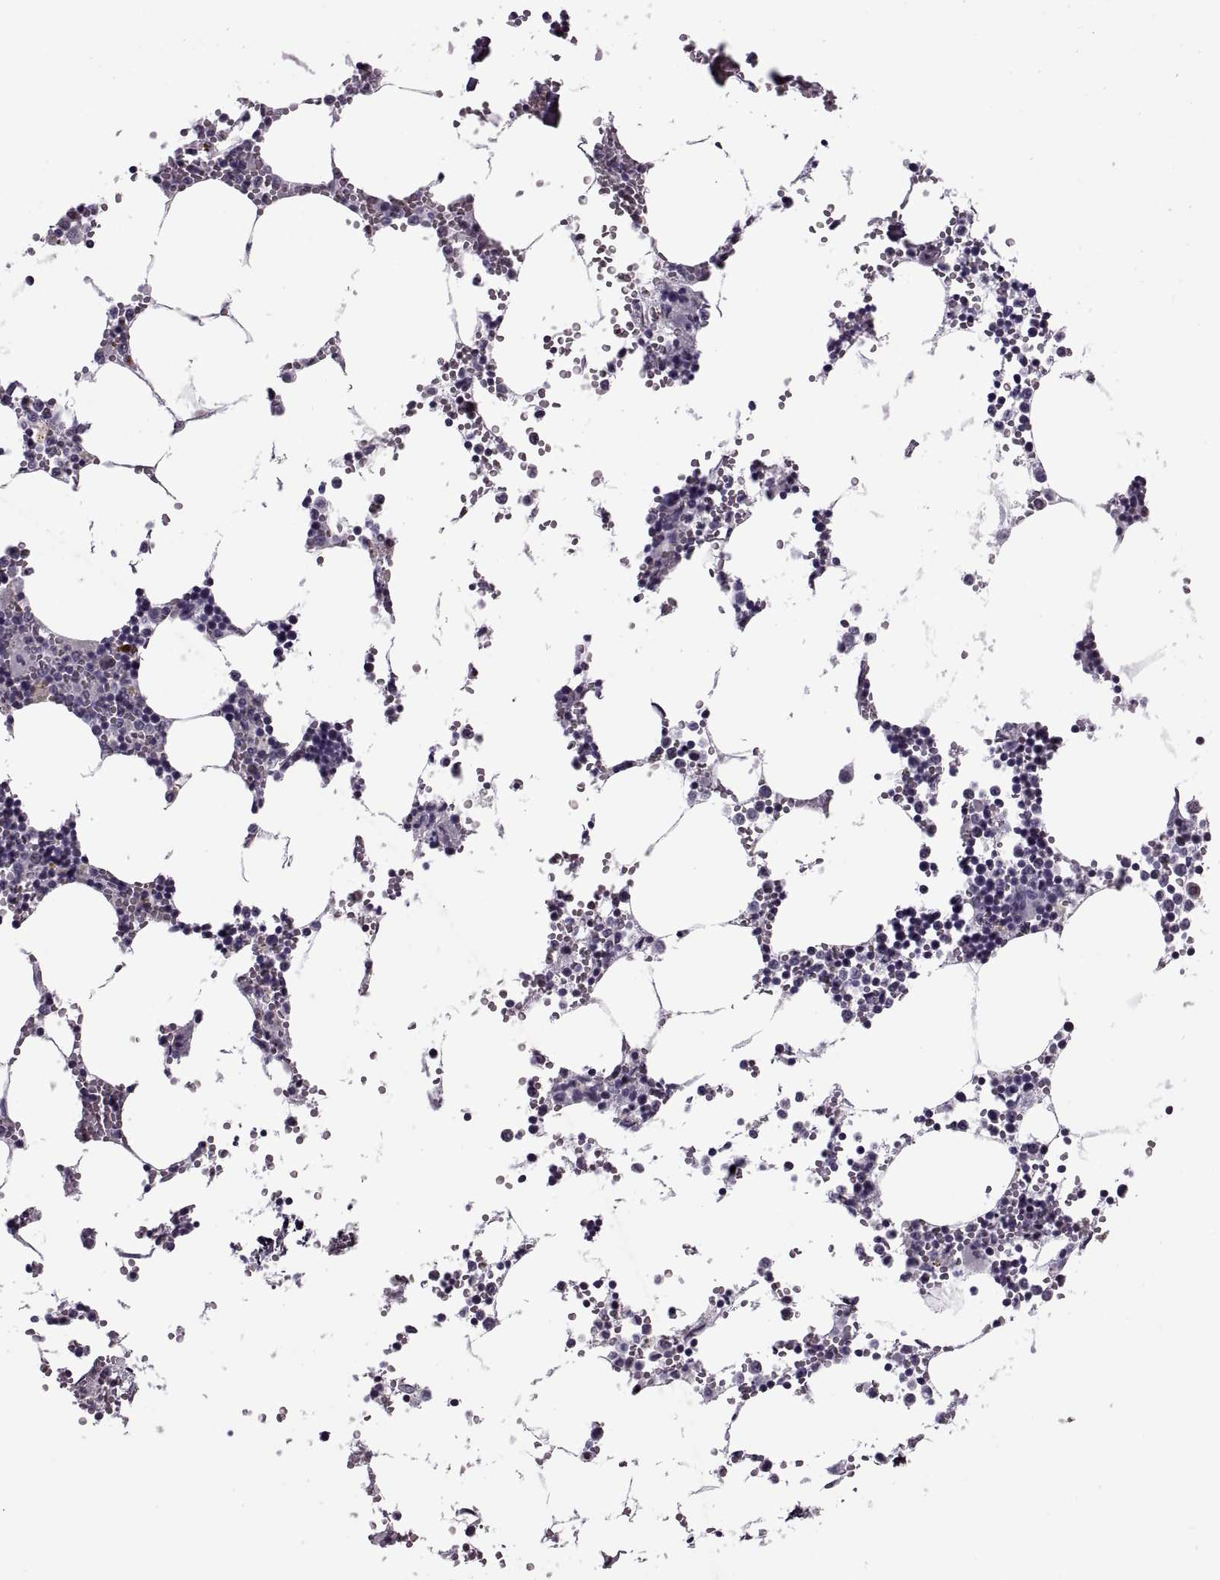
{"staining": {"intensity": "negative", "quantity": "none", "location": "none"}, "tissue": "bone marrow", "cell_type": "Hematopoietic cells", "image_type": "normal", "snomed": [{"axis": "morphology", "description": "Normal tissue, NOS"}, {"axis": "topography", "description": "Bone marrow"}], "caption": "Image shows no protein positivity in hematopoietic cells of normal bone marrow.", "gene": "PRSS37", "patient": {"sex": "male", "age": 54}}